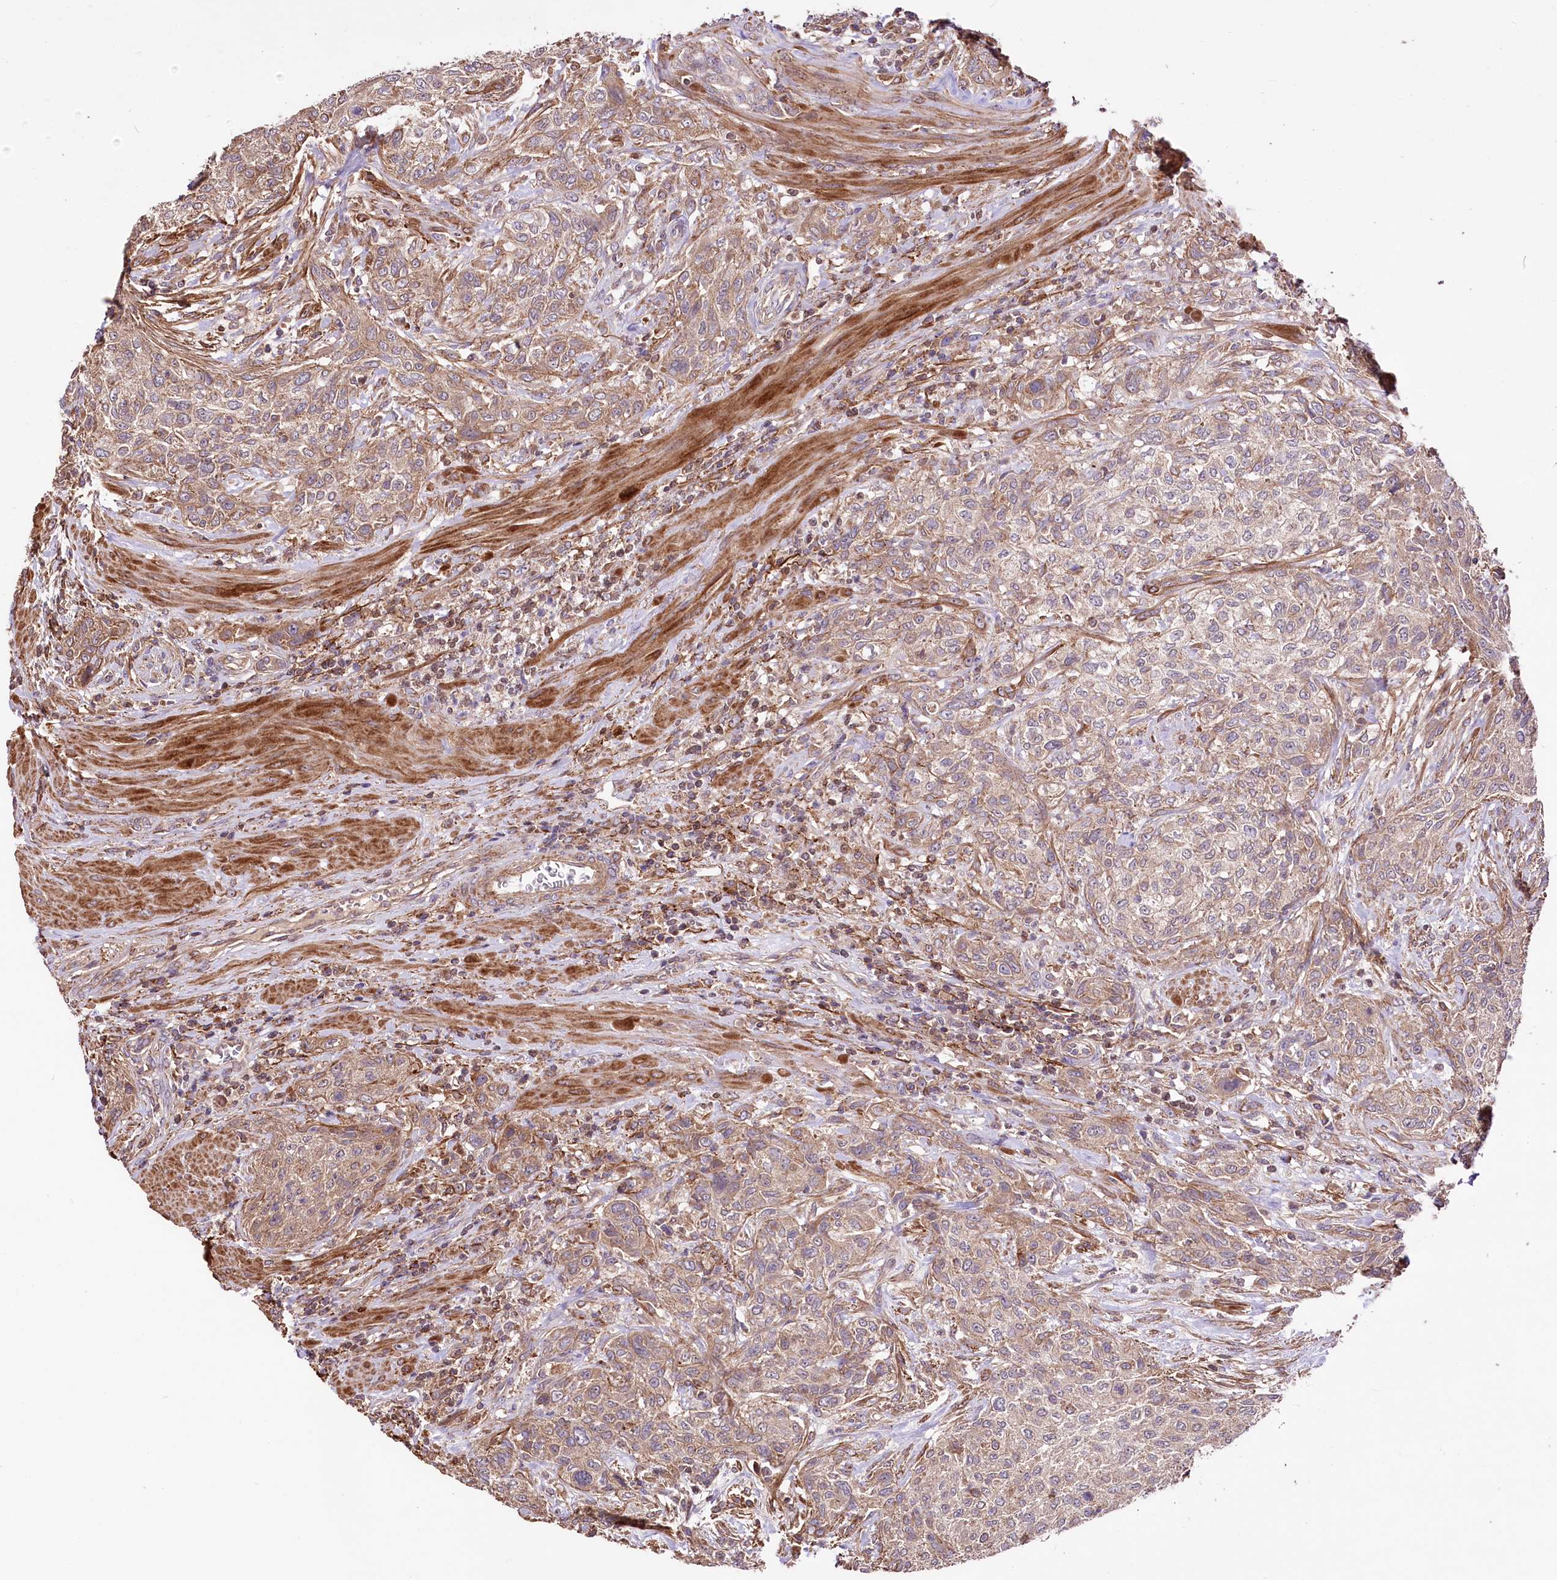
{"staining": {"intensity": "weak", "quantity": "25%-75%", "location": "cytoplasmic/membranous"}, "tissue": "urothelial cancer", "cell_type": "Tumor cells", "image_type": "cancer", "snomed": [{"axis": "morphology", "description": "Normal tissue, NOS"}, {"axis": "morphology", "description": "Urothelial carcinoma, NOS"}, {"axis": "topography", "description": "Urinary bladder"}, {"axis": "topography", "description": "Peripheral nerve tissue"}], "caption": "A low amount of weak cytoplasmic/membranous positivity is seen in approximately 25%-75% of tumor cells in urothelial cancer tissue. (Stains: DAB (3,3'-diaminobenzidine) in brown, nuclei in blue, Microscopy: brightfield microscopy at high magnification).", "gene": "WWC1", "patient": {"sex": "male", "age": 35}}